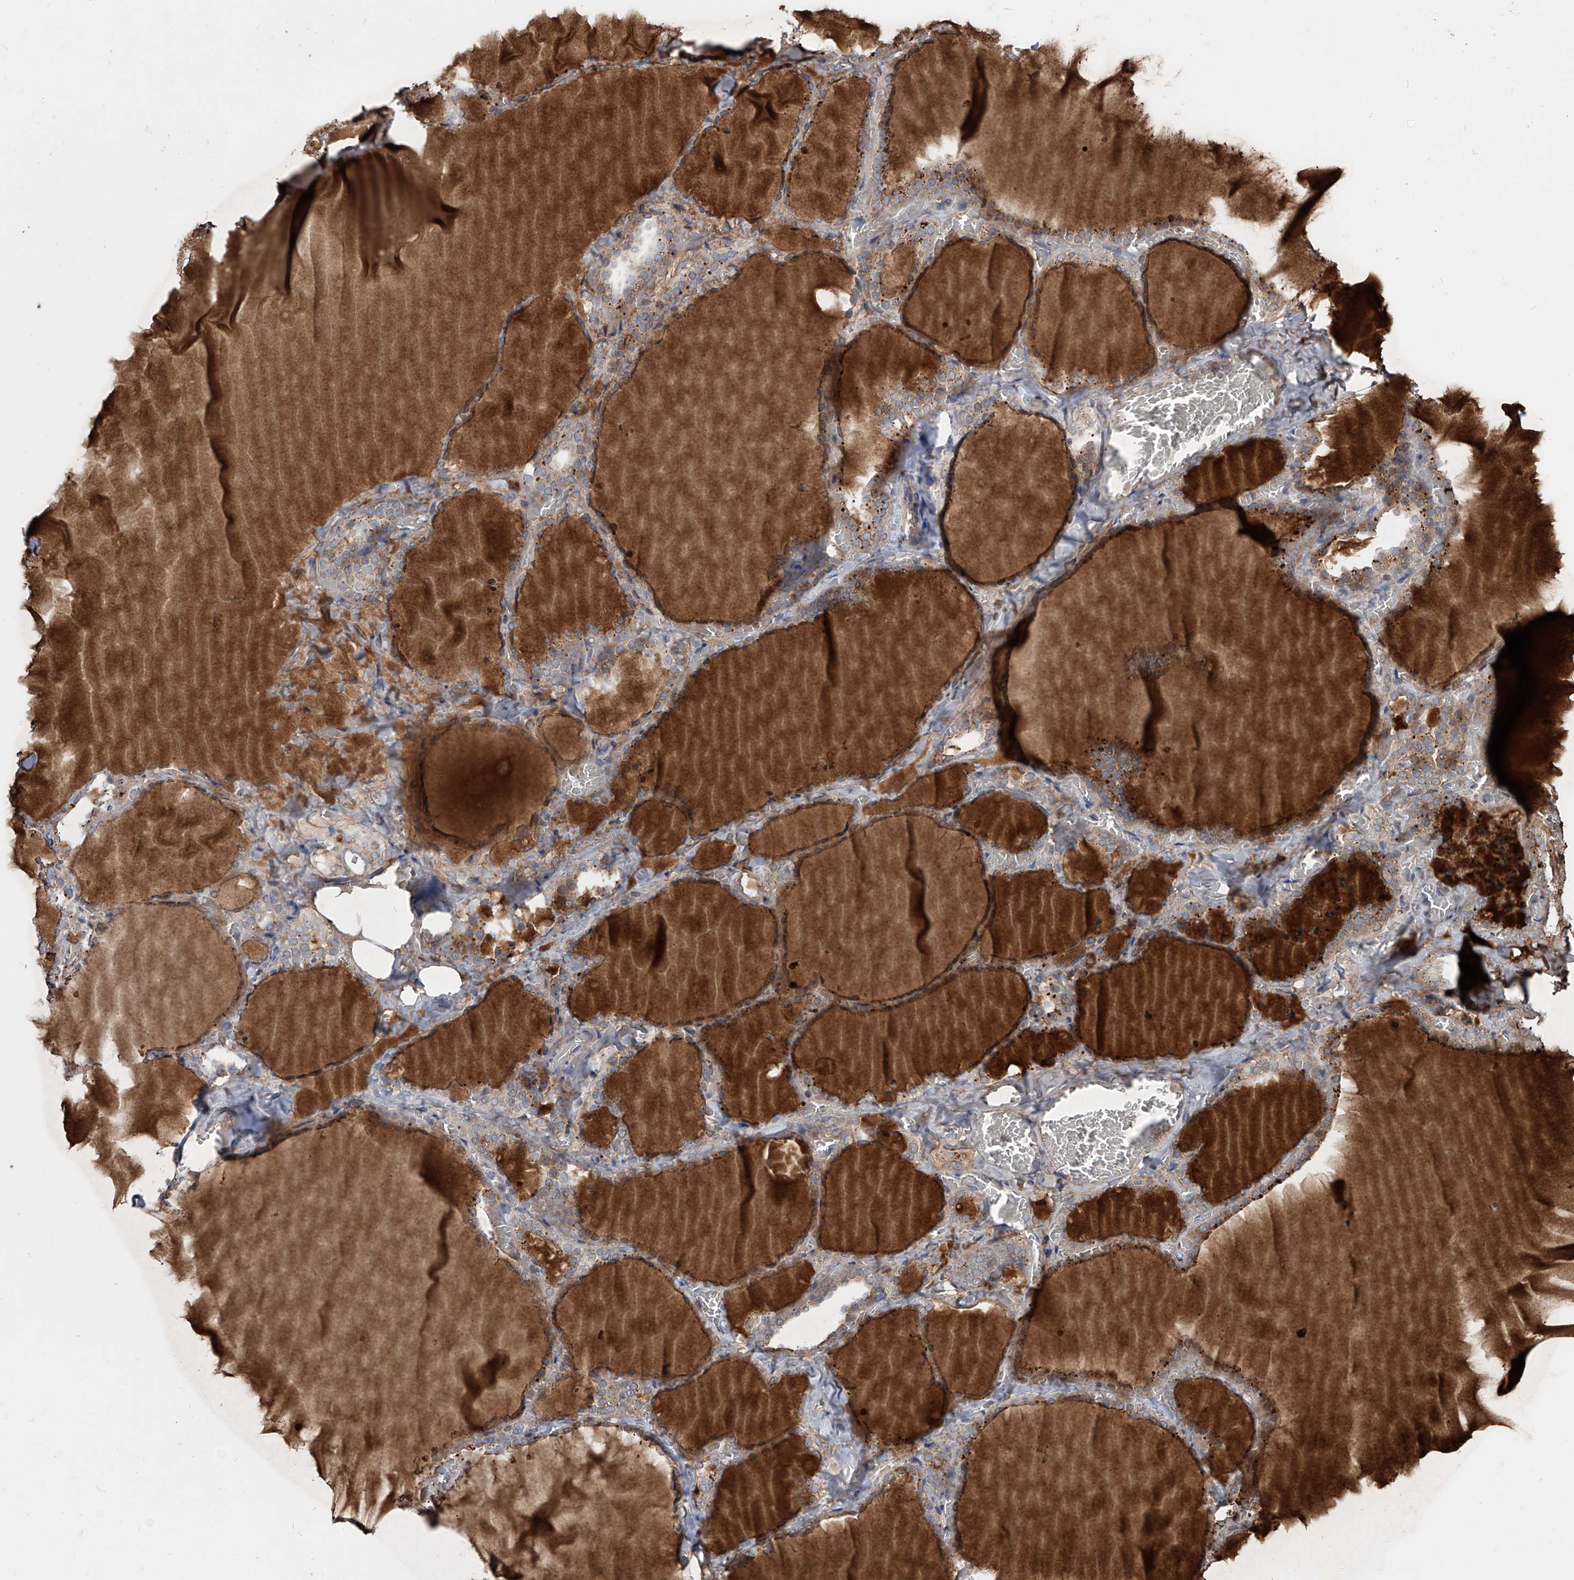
{"staining": {"intensity": "moderate", "quantity": ">75%", "location": "cytoplasmic/membranous"}, "tissue": "thyroid gland", "cell_type": "Glandular cells", "image_type": "normal", "snomed": [{"axis": "morphology", "description": "Normal tissue, NOS"}, {"axis": "topography", "description": "Thyroid gland"}], "caption": "Immunohistochemical staining of unremarkable human thyroid gland displays >75% levels of moderate cytoplasmic/membranous protein staining in about >75% of glandular cells. (brown staining indicates protein expression, while blue staining denotes nuclei).", "gene": "EDN1", "patient": {"sex": "female", "age": 22}}